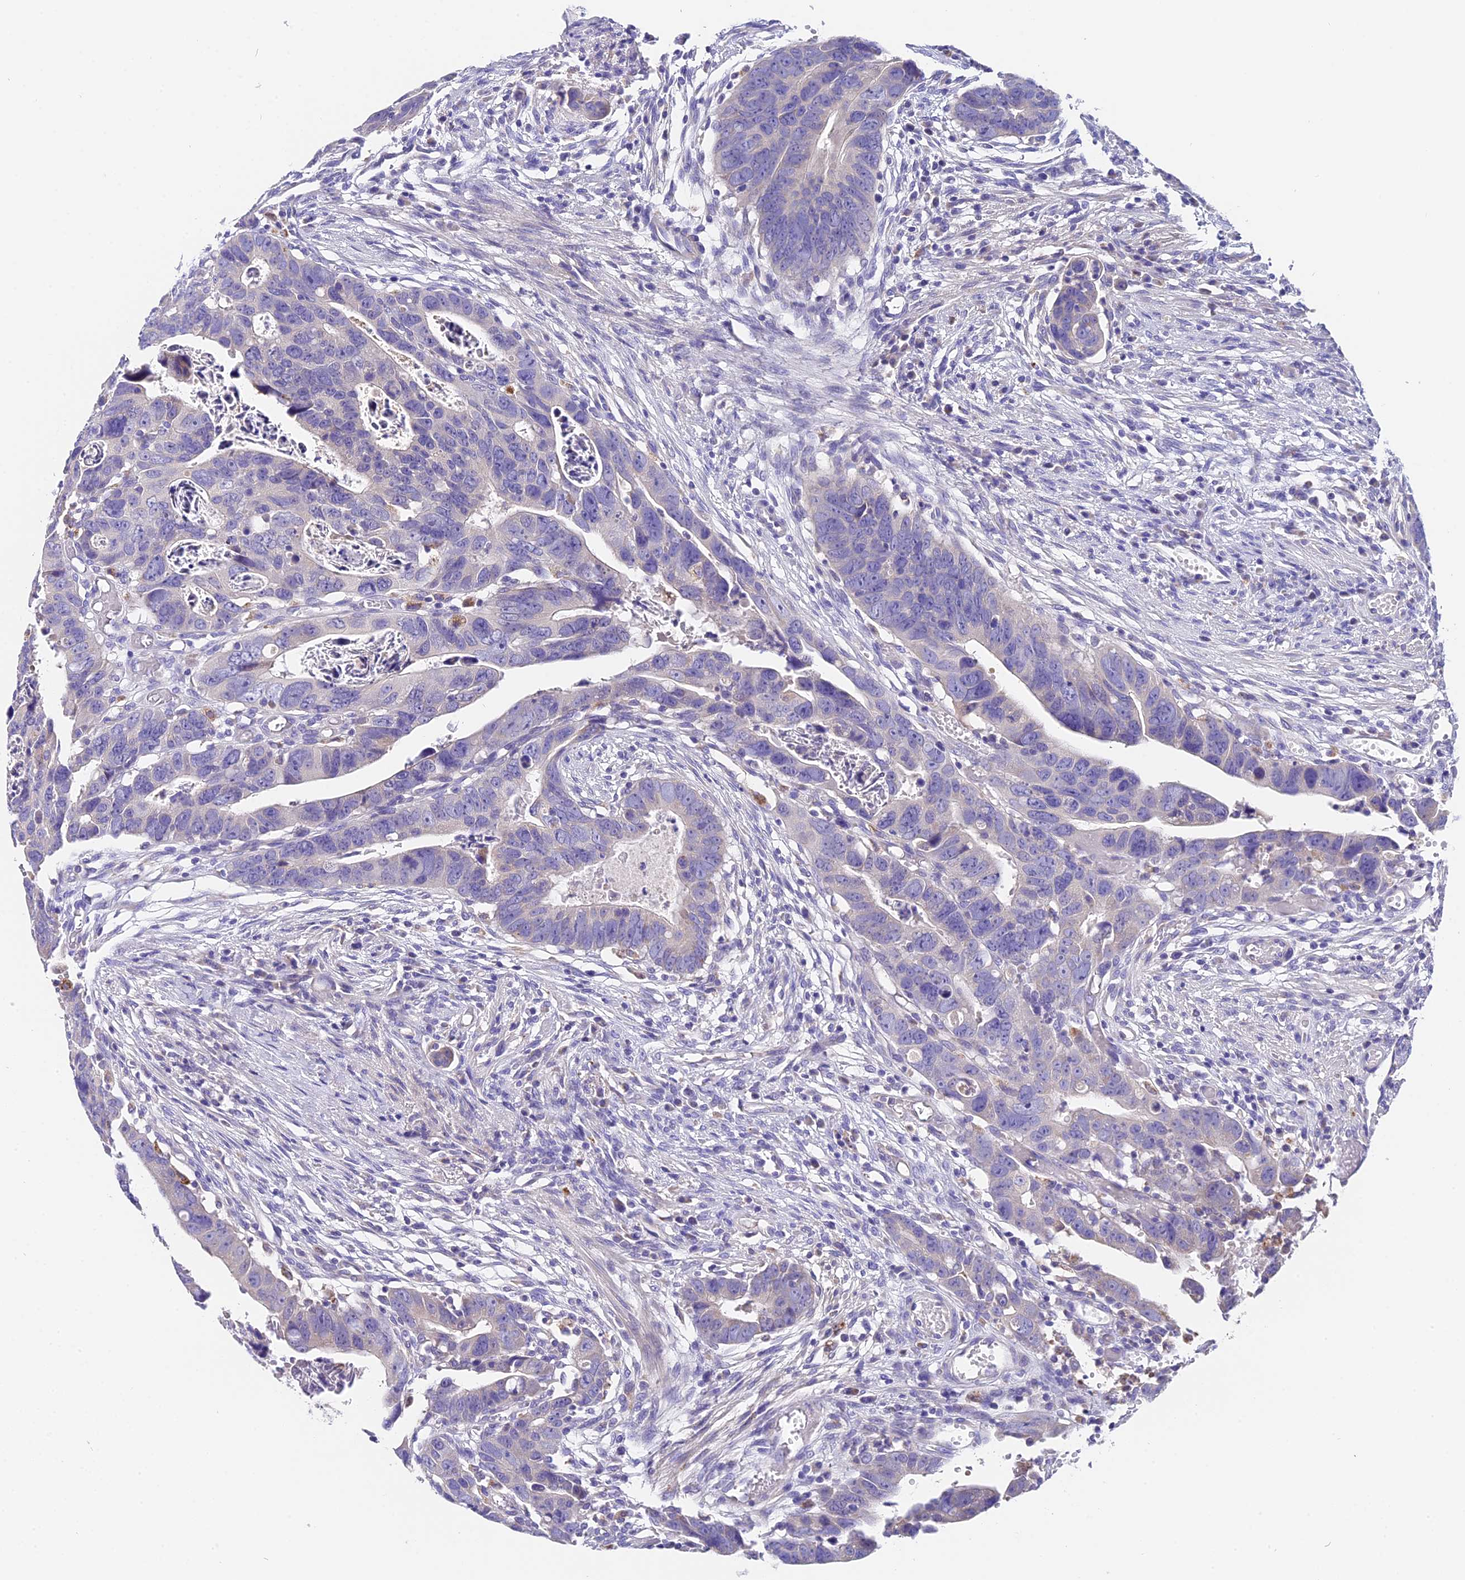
{"staining": {"intensity": "negative", "quantity": "none", "location": "none"}, "tissue": "colorectal cancer", "cell_type": "Tumor cells", "image_type": "cancer", "snomed": [{"axis": "morphology", "description": "Adenocarcinoma, NOS"}, {"axis": "topography", "description": "Rectum"}], "caption": "Immunohistochemistry (IHC) of human colorectal cancer reveals no expression in tumor cells.", "gene": "LYPD6", "patient": {"sex": "female", "age": 65}}